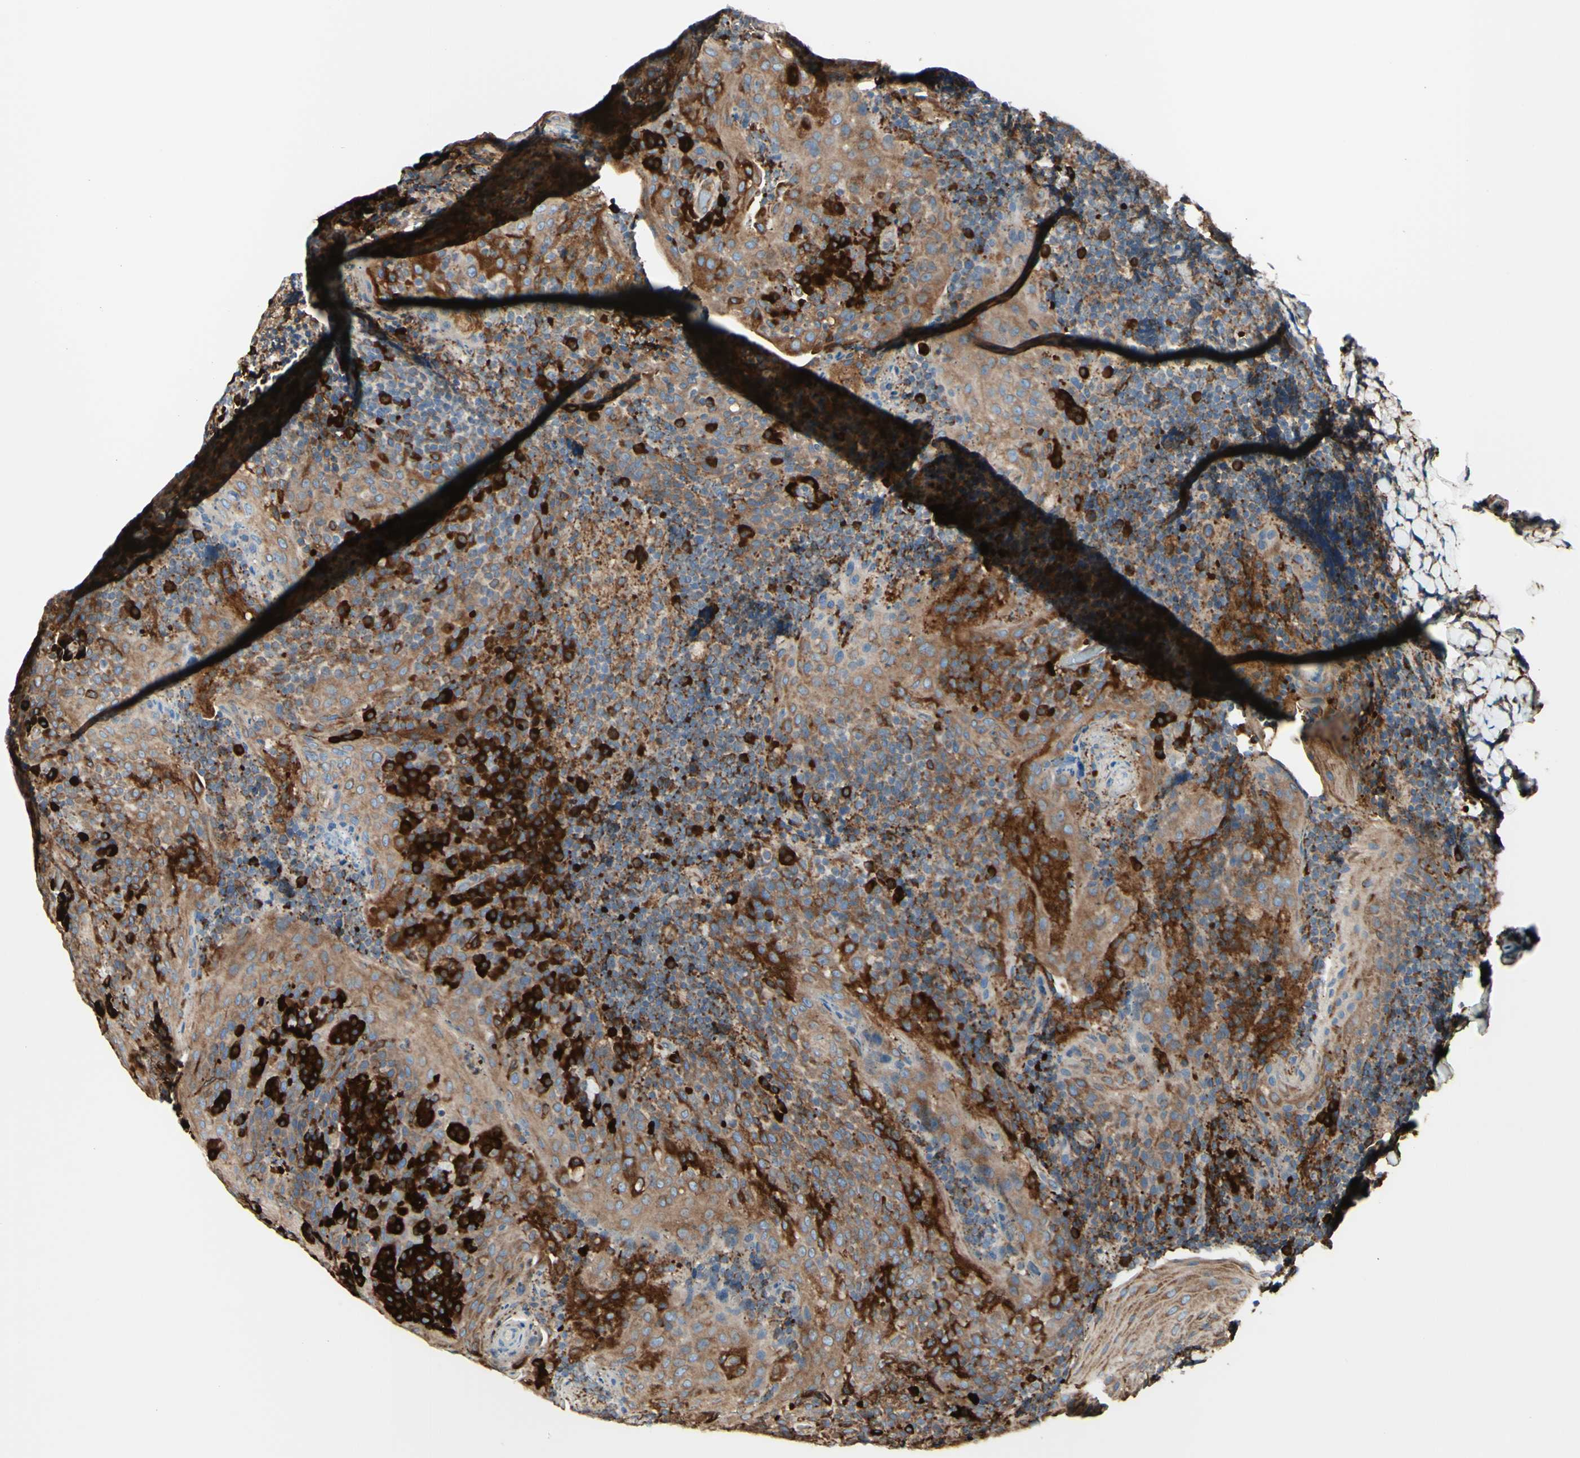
{"staining": {"intensity": "moderate", "quantity": ">75%", "location": "cytoplasmic/membranous"}, "tissue": "tonsil", "cell_type": "Germinal center cells", "image_type": "normal", "snomed": [{"axis": "morphology", "description": "Normal tissue, NOS"}, {"axis": "topography", "description": "Tonsil"}], "caption": "This is an image of immunohistochemistry (IHC) staining of benign tonsil, which shows moderate expression in the cytoplasmic/membranous of germinal center cells.", "gene": "DNAJB11", "patient": {"sex": "male", "age": 17}}